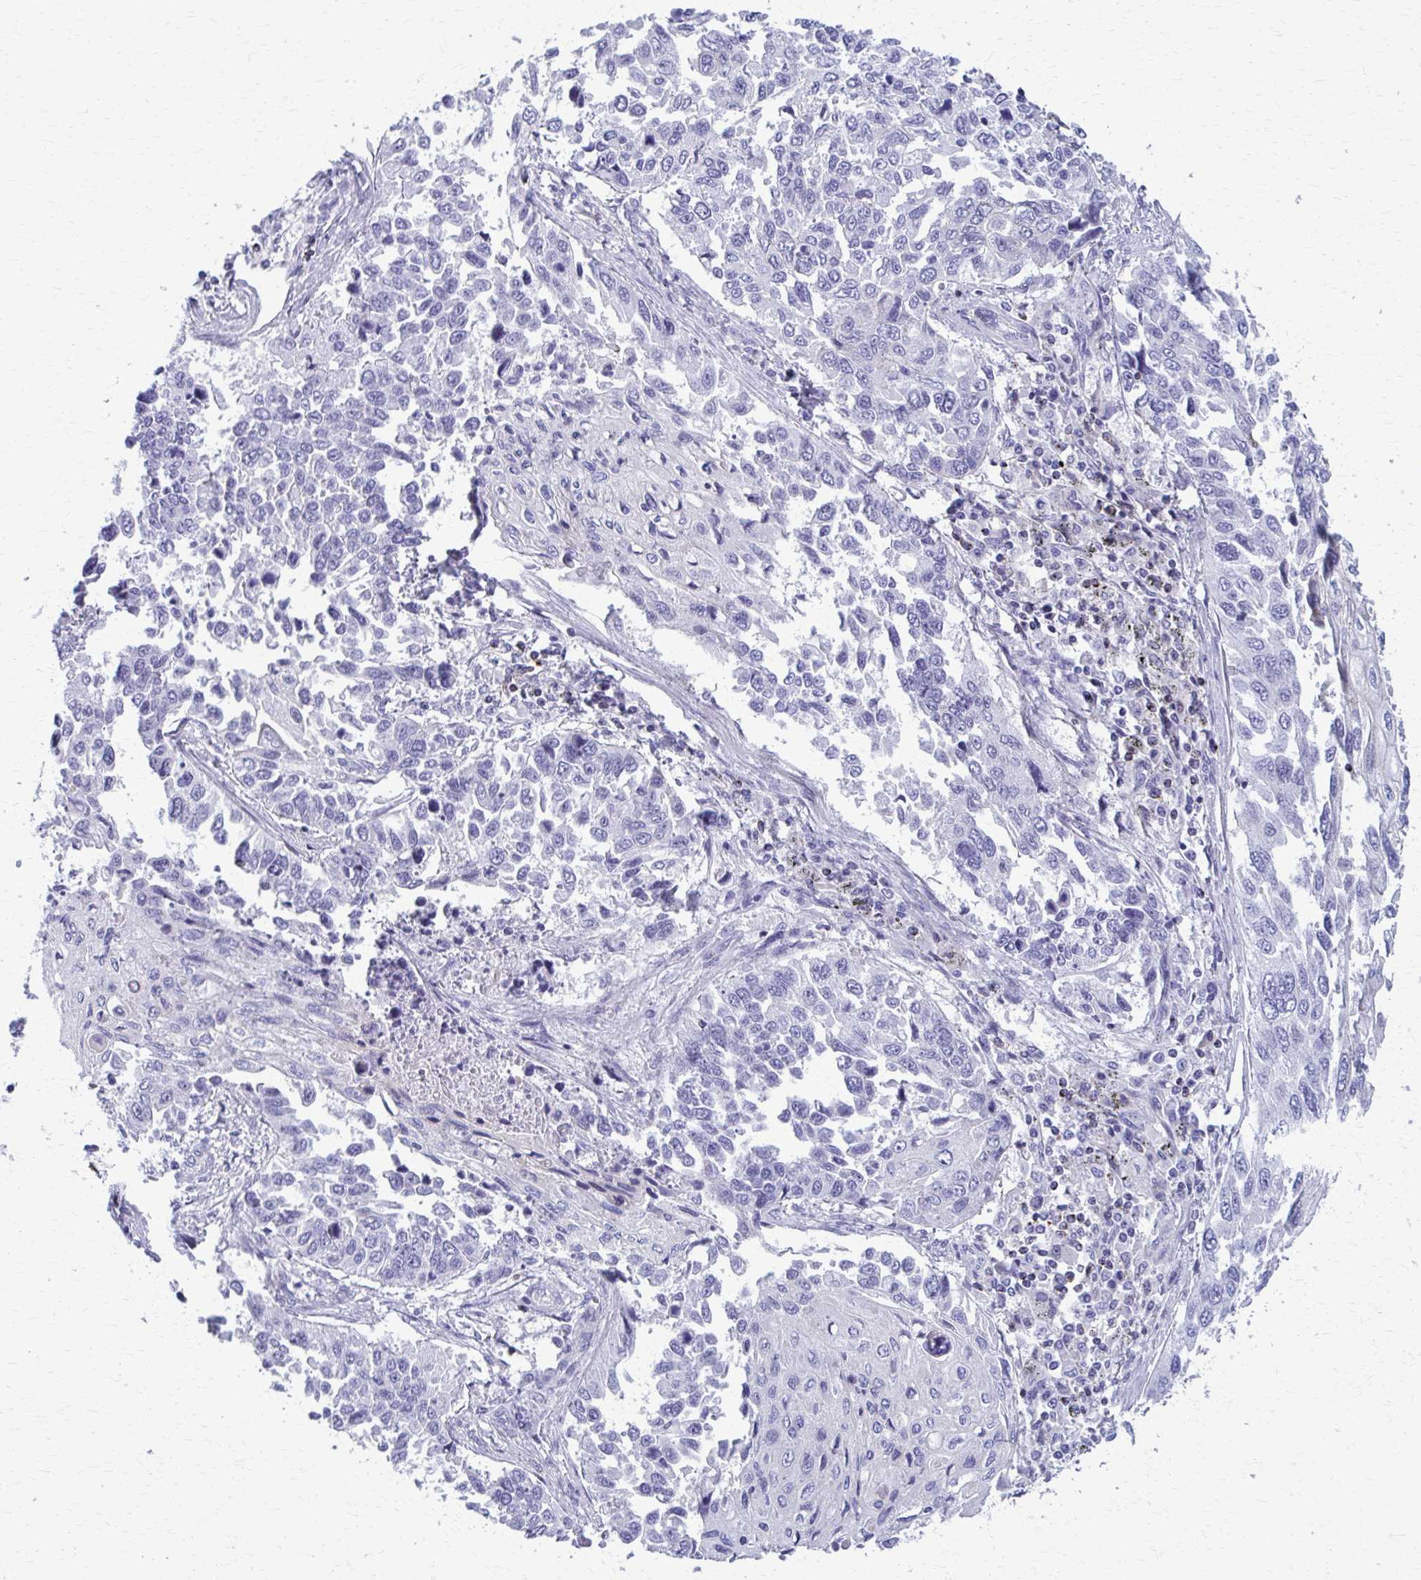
{"staining": {"intensity": "negative", "quantity": "none", "location": "none"}, "tissue": "lung cancer", "cell_type": "Tumor cells", "image_type": "cancer", "snomed": [{"axis": "morphology", "description": "Squamous cell carcinoma, NOS"}, {"axis": "topography", "description": "Lung"}], "caption": "Lung squamous cell carcinoma was stained to show a protein in brown. There is no significant expression in tumor cells.", "gene": "PEDS1", "patient": {"sex": "male", "age": 62}}